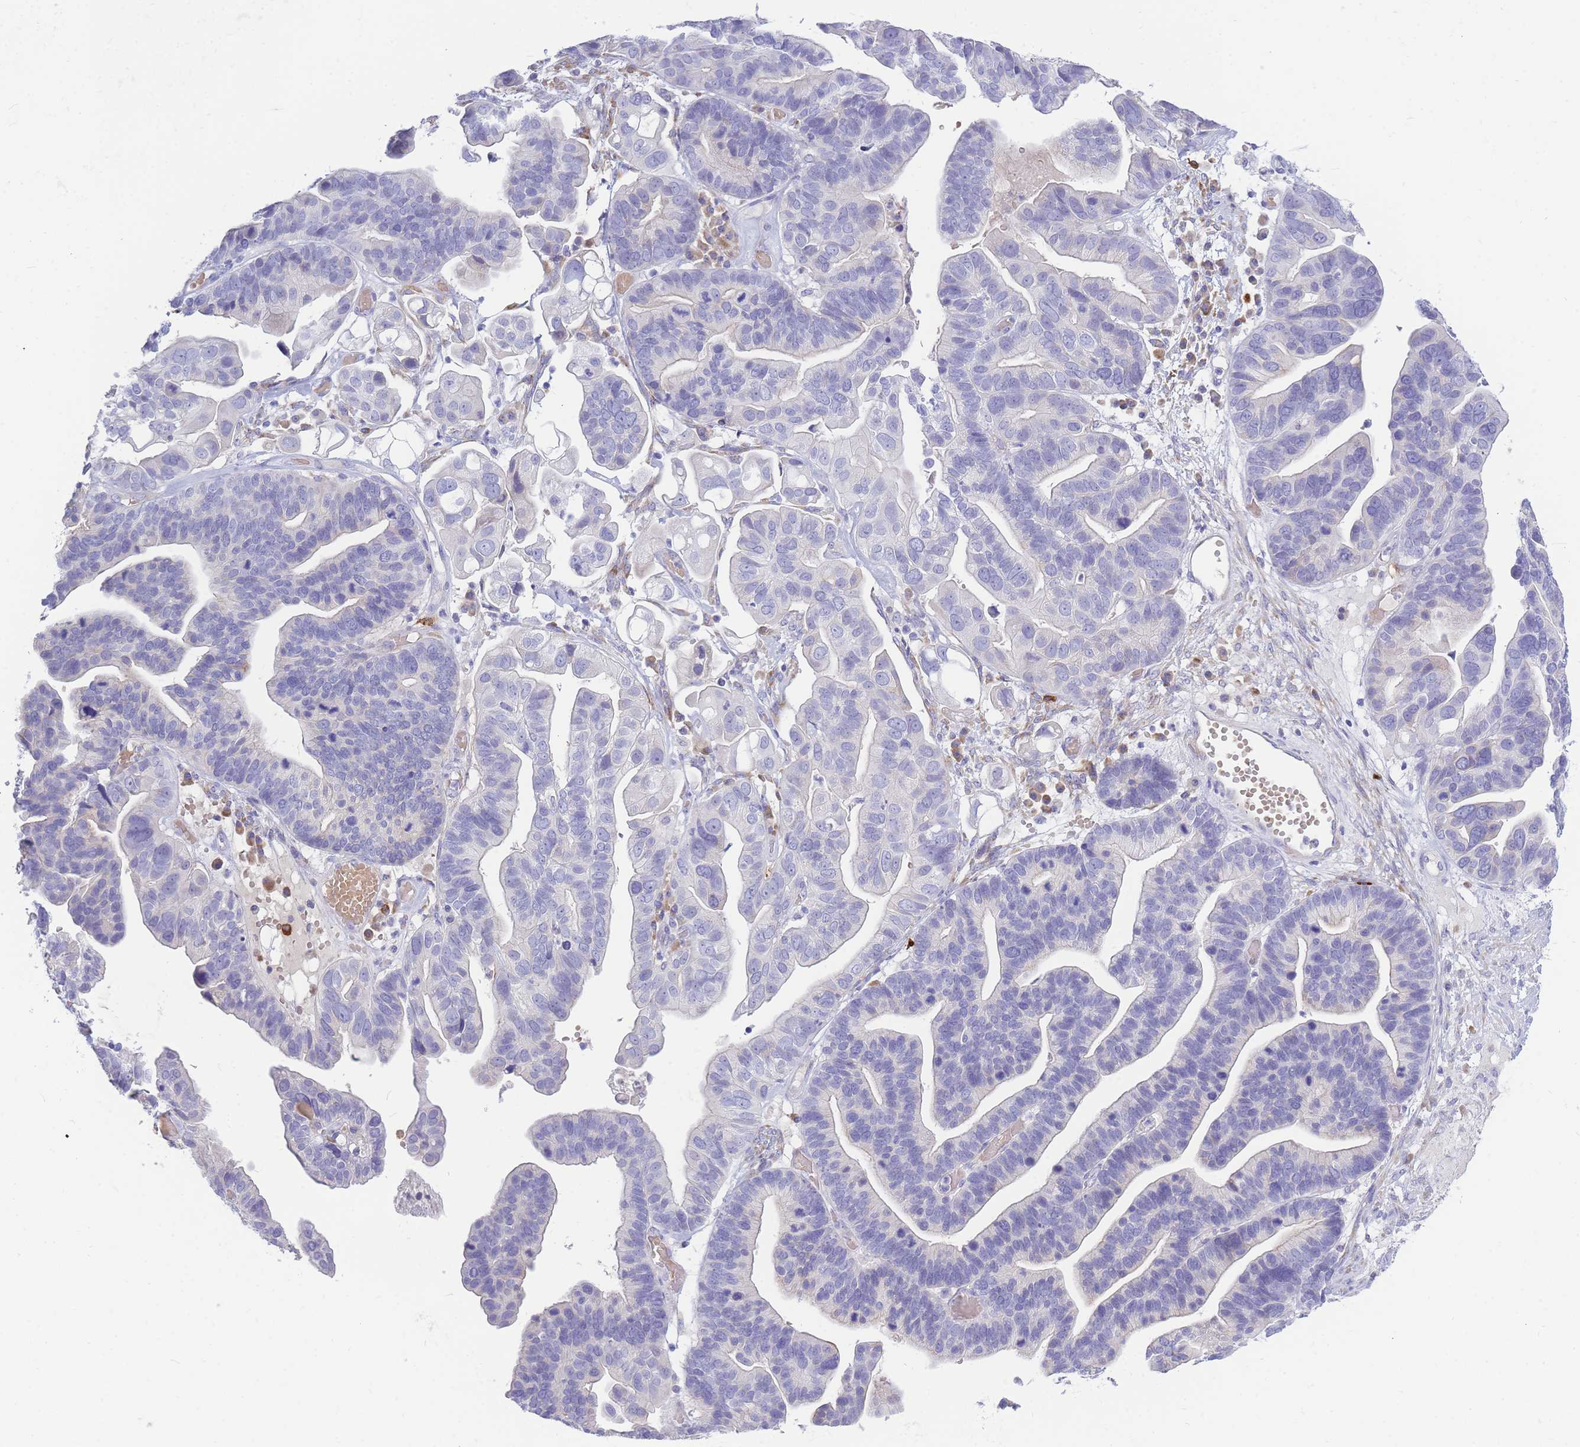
{"staining": {"intensity": "negative", "quantity": "none", "location": "none"}, "tissue": "ovarian cancer", "cell_type": "Tumor cells", "image_type": "cancer", "snomed": [{"axis": "morphology", "description": "Cystadenocarcinoma, serous, NOS"}, {"axis": "topography", "description": "Ovary"}], "caption": "This is an immunohistochemistry histopathology image of human ovarian serous cystadenocarcinoma. There is no positivity in tumor cells.", "gene": "TPSD1", "patient": {"sex": "female", "age": 56}}